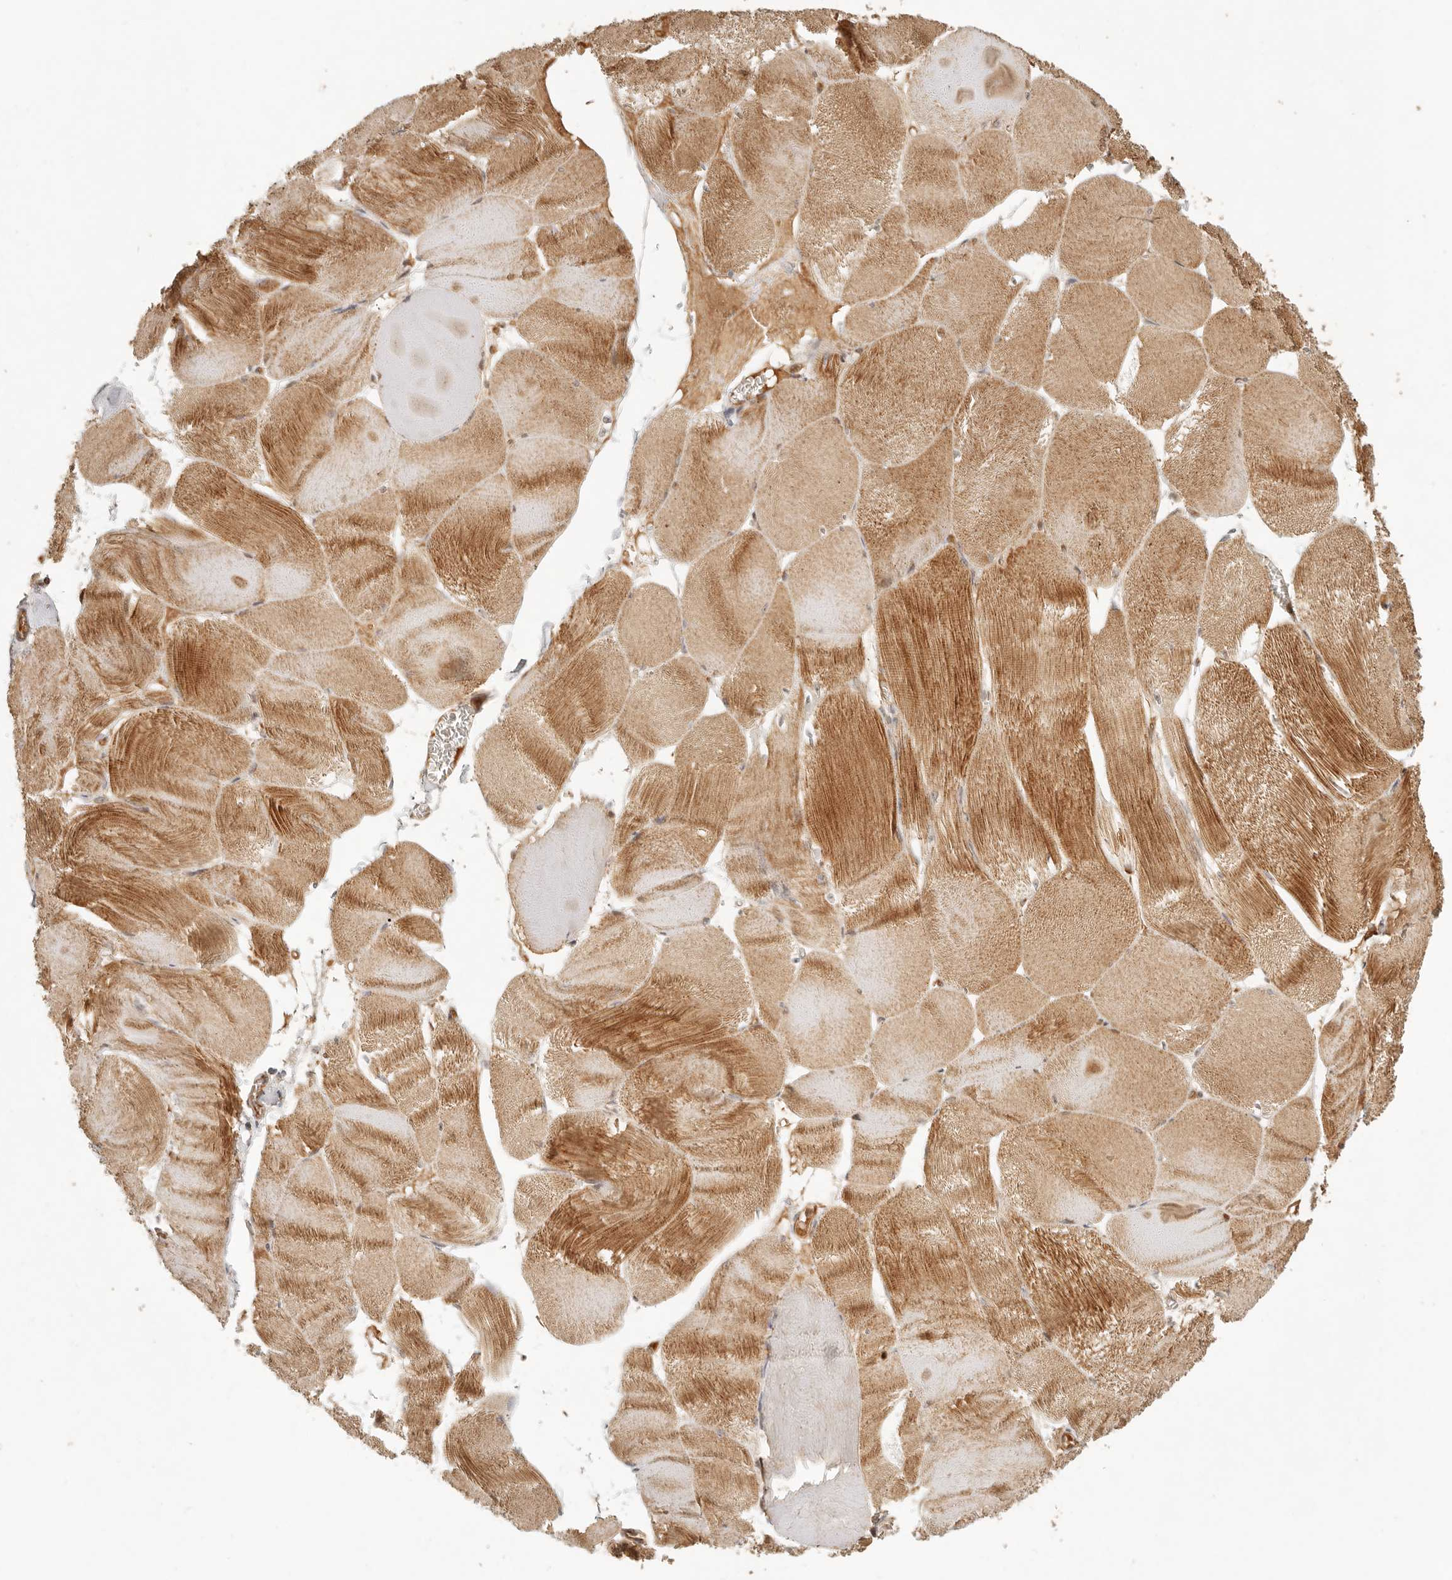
{"staining": {"intensity": "strong", "quantity": ">75%", "location": "cytoplasmic/membranous"}, "tissue": "skeletal muscle", "cell_type": "Myocytes", "image_type": "normal", "snomed": [{"axis": "morphology", "description": "Normal tissue, NOS"}, {"axis": "morphology", "description": "Basal cell carcinoma"}, {"axis": "topography", "description": "Skeletal muscle"}], "caption": "IHC histopathology image of unremarkable skeletal muscle stained for a protein (brown), which demonstrates high levels of strong cytoplasmic/membranous positivity in approximately >75% of myocytes.", "gene": "KLHL38", "patient": {"sex": "female", "age": 64}}